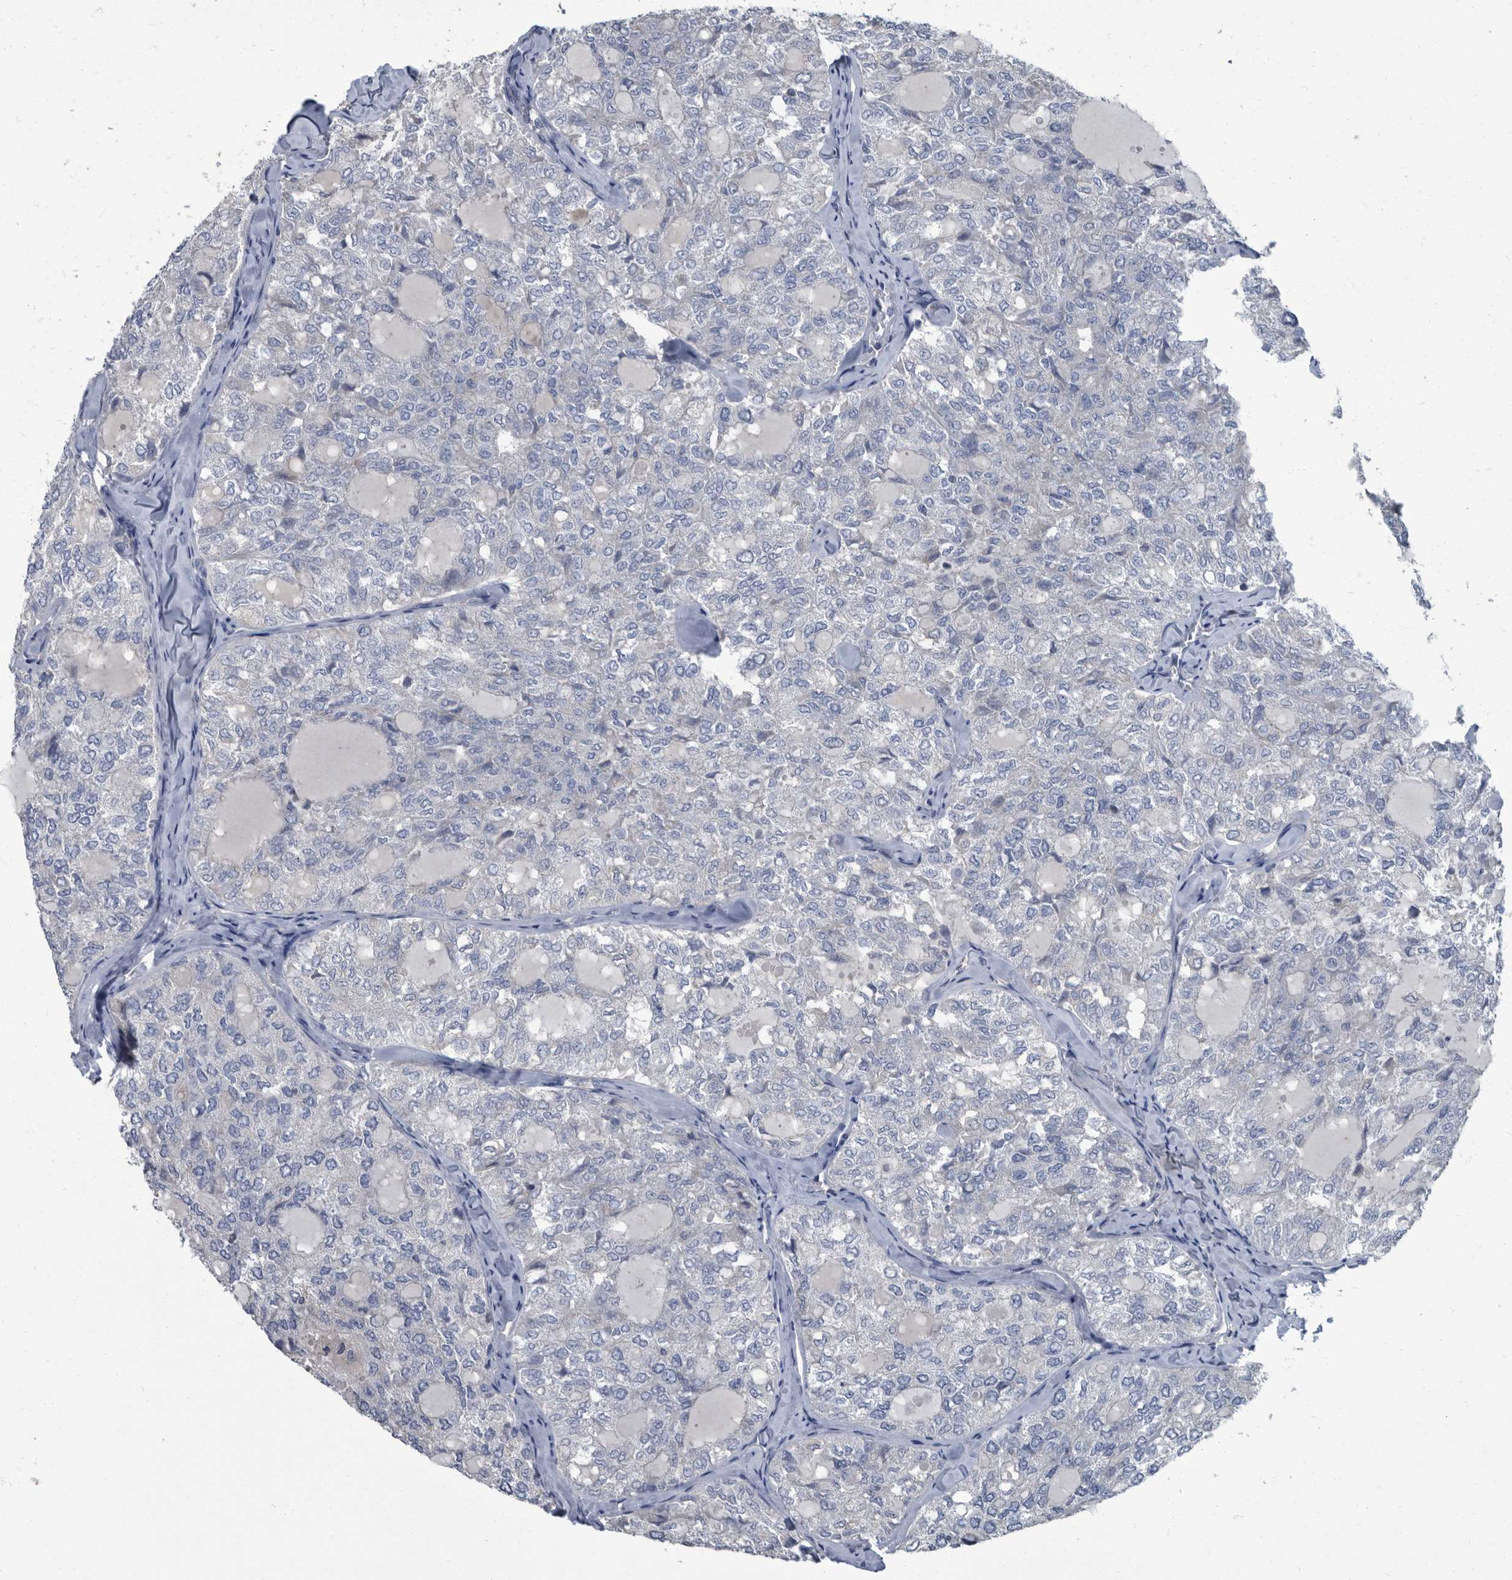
{"staining": {"intensity": "negative", "quantity": "none", "location": "none"}, "tissue": "thyroid cancer", "cell_type": "Tumor cells", "image_type": "cancer", "snomed": [{"axis": "morphology", "description": "Follicular adenoma carcinoma, NOS"}, {"axis": "topography", "description": "Thyroid gland"}], "caption": "IHC histopathology image of thyroid cancer stained for a protein (brown), which demonstrates no positivity in tumor cells. (DAB (3,3'-diaminobenzidine) IHC visualized using brightfield microscopy, high magnification).", "gene": "CDV3", "patient": {"sex": "male", "age": 75}}